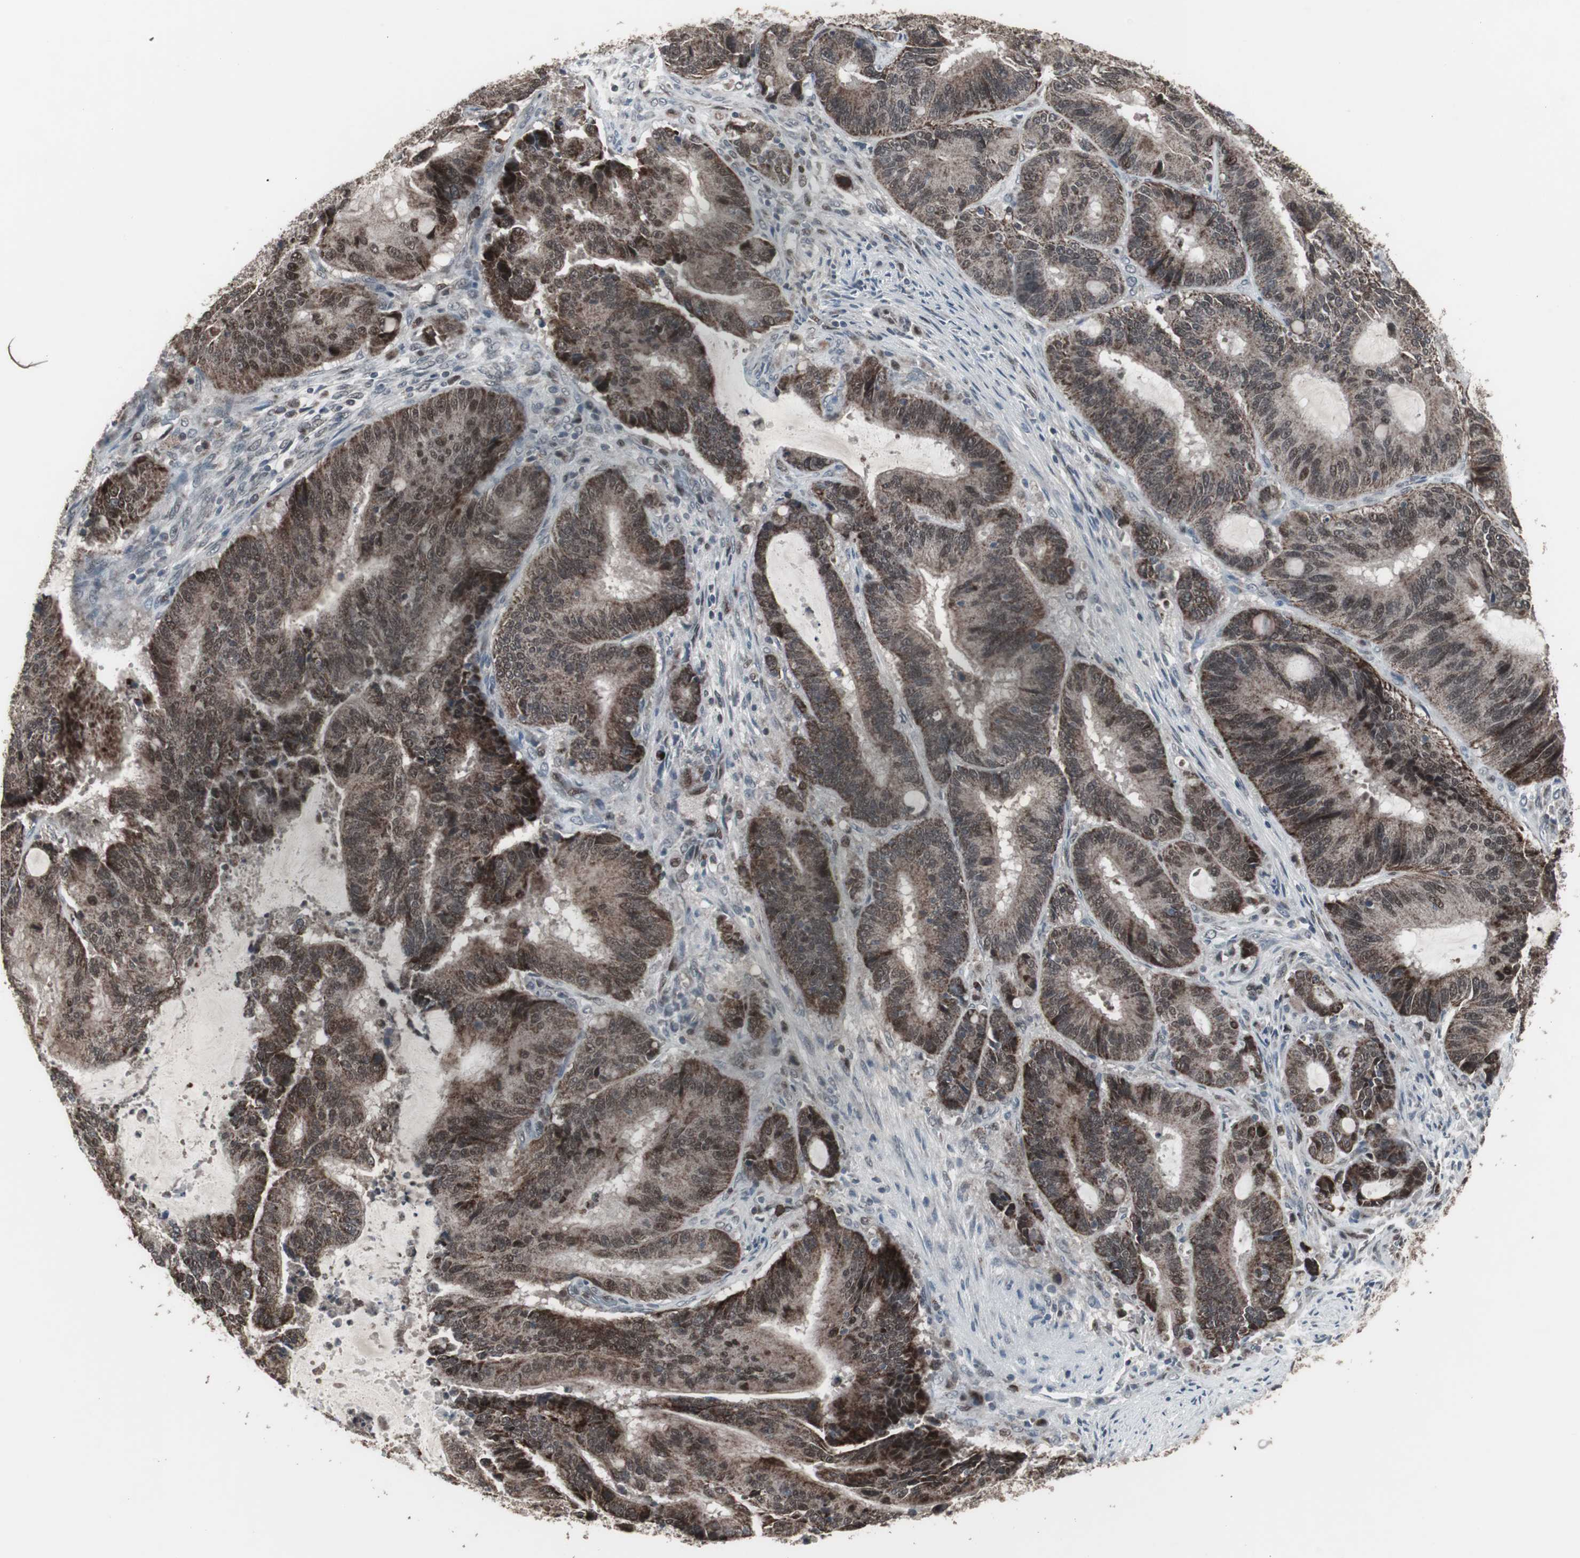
{"staining": {"intensity": "strong", "quantity": ">75%", "location": "cytoplasmic/membranous,nuclear"}, "tissue": "liver cancer", "cell_type": "Tumor cells", "image_type": "cancer", "snomed": [{"axis": "morphology", "description": "Cholangiocarcinoma"}, {"axis": "topography", "description": "Liver"}], "caption": "Immunohistochemical staining of liver cancer (cholangiocarcinoma) exhibits high levels of strong cytoplasmic/membranous and nuclear positivity in approximately >75% of tumor cells.", "gene": "RXRA", "patient": {"sex": "female", "age": 73}}